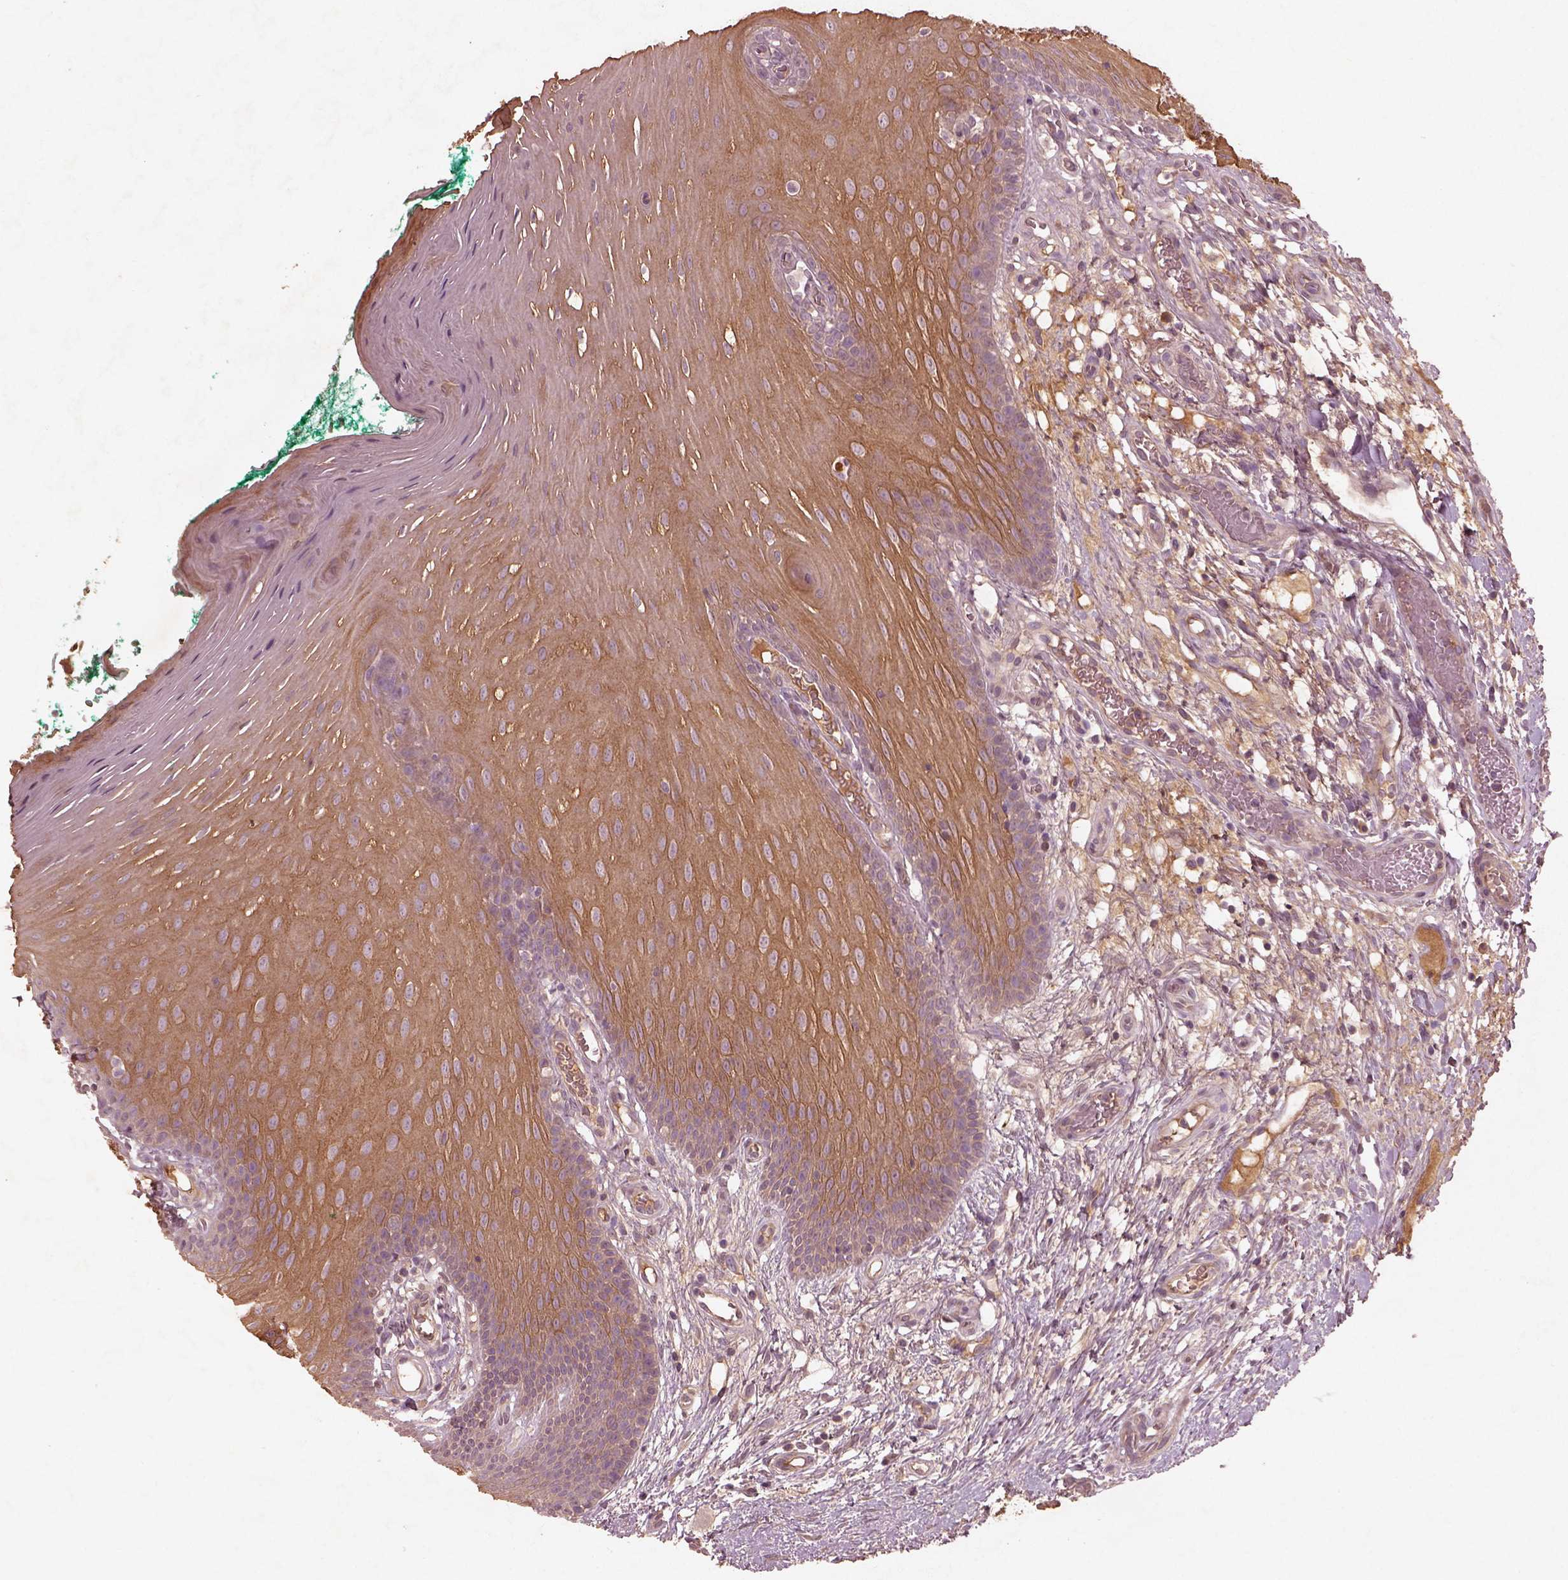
{"staining": {"intensity": "moderate", "quantity": ">75%", "location": "cytoplasmic/membranous"}, "tissue": "oral mucosa", "cell_type": "Squamous epithelial cells", "image_type": "normal", "snomed": [{"axis": "morphology", "description": "Normal tissue, NOS"}, {"axis": "morphology", "description": "Squamous cell carcinoma, NOS"}, {"axis": "topography", "description": "Oral tissue"}, {"axis": "topography", "description": "Head-Neck"}], "caption": "High-power microscopy captured an immunohistochemistry (IHC) image of benign oral mucosa, revealing moderate cytoplasmic/membranous staining in about >75% of squamous epithelial cells.", "gene": "FAM234A", "patient": {"sex": "male", "age": 78}}